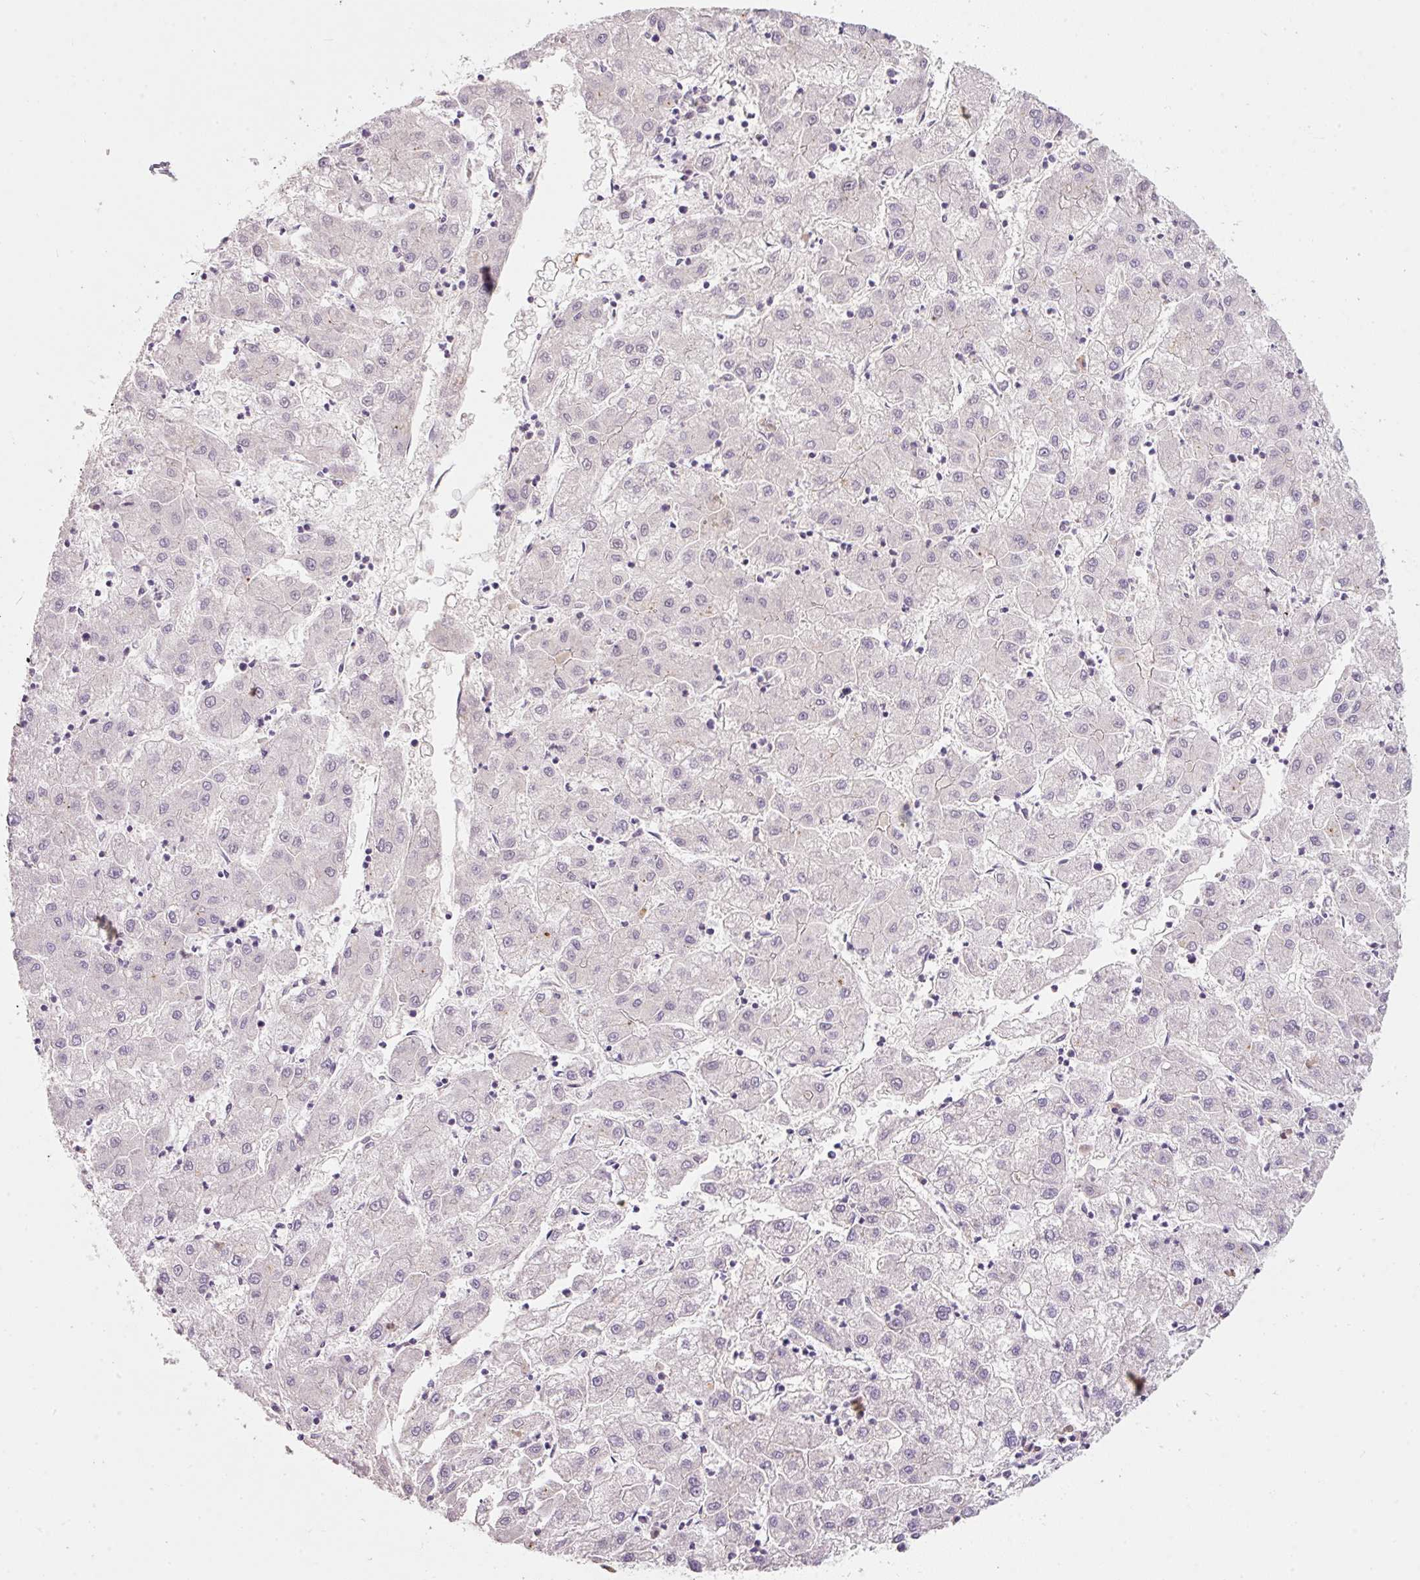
{"staining": {"intensity": "negative", "quantity": "none", "location": "none"}, "tissue": "liver cancer", "cell_type": "Tumor cells", "image_type": "cancer", "snomed": [{"axis": "morphology", "description": "Carcinoma, Hepatocellular, NOS"}, {"axis": "topography", "description": "Liver"}], "caption": "Tumor cells show no significant expression in liver cancer.", "gene": "TMEM37", "patient": {"sex": "male", "age": 72}}